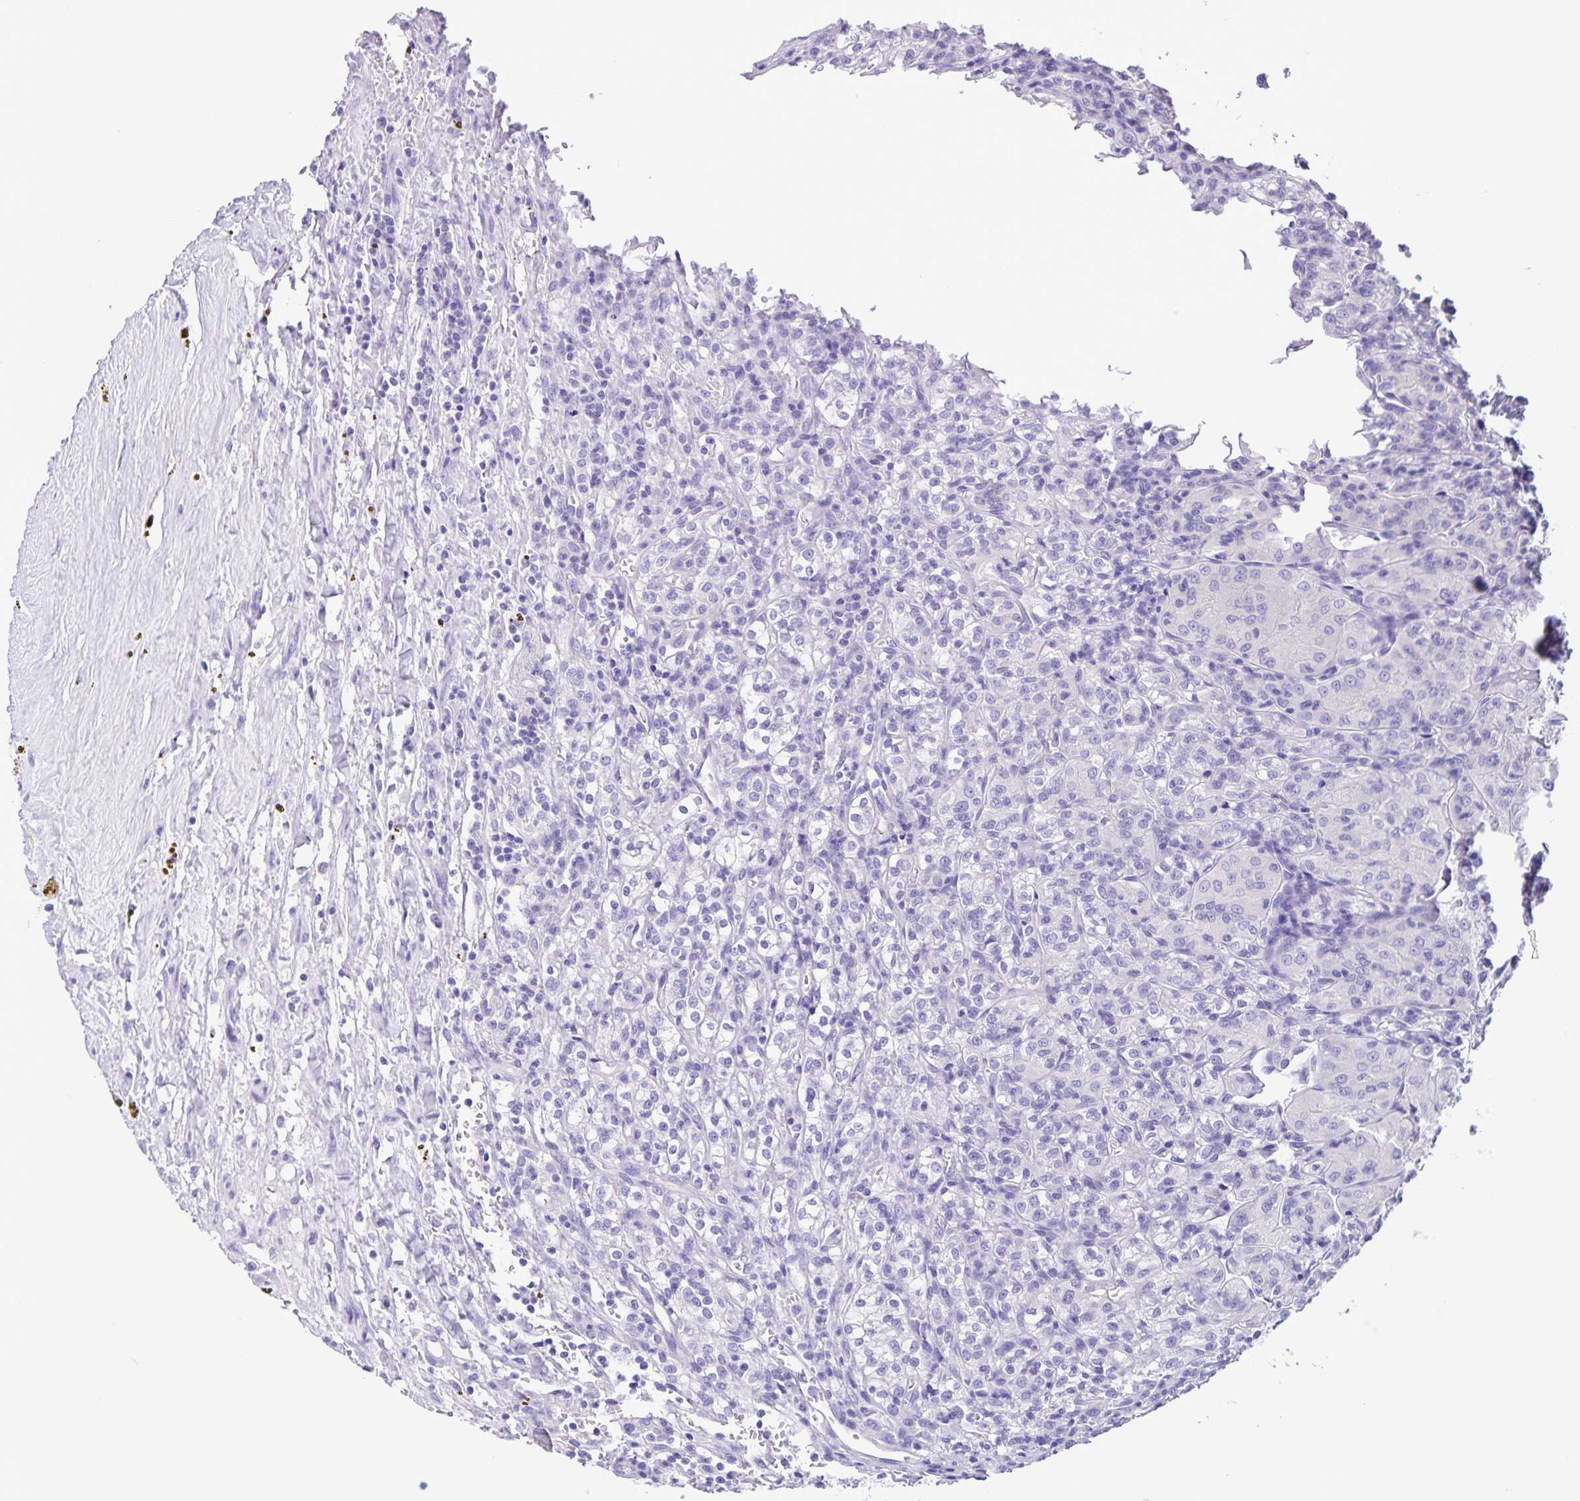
{"staining": {"intensity": "negative", "quantity": "none", "location": "none"}, "tissue": "renal cancer", "cell_type": "Tumor cells", "image_type": "cancer", "snomed": [{"axis": "morphology", "description": "Adenocarcinoma, NOS"}, {"axis": "topography", "description": "Kidney"}], "caption": "This photomicrograph is of renal adenocarcinoma stained with immunohistochemistry (IHC) to label a protein in brown with the nuclei are counter-stained blue. There is no positivity in tumor cells.", "gene": "CAPSL", "patient": {"sex": "male", "age": 36}}